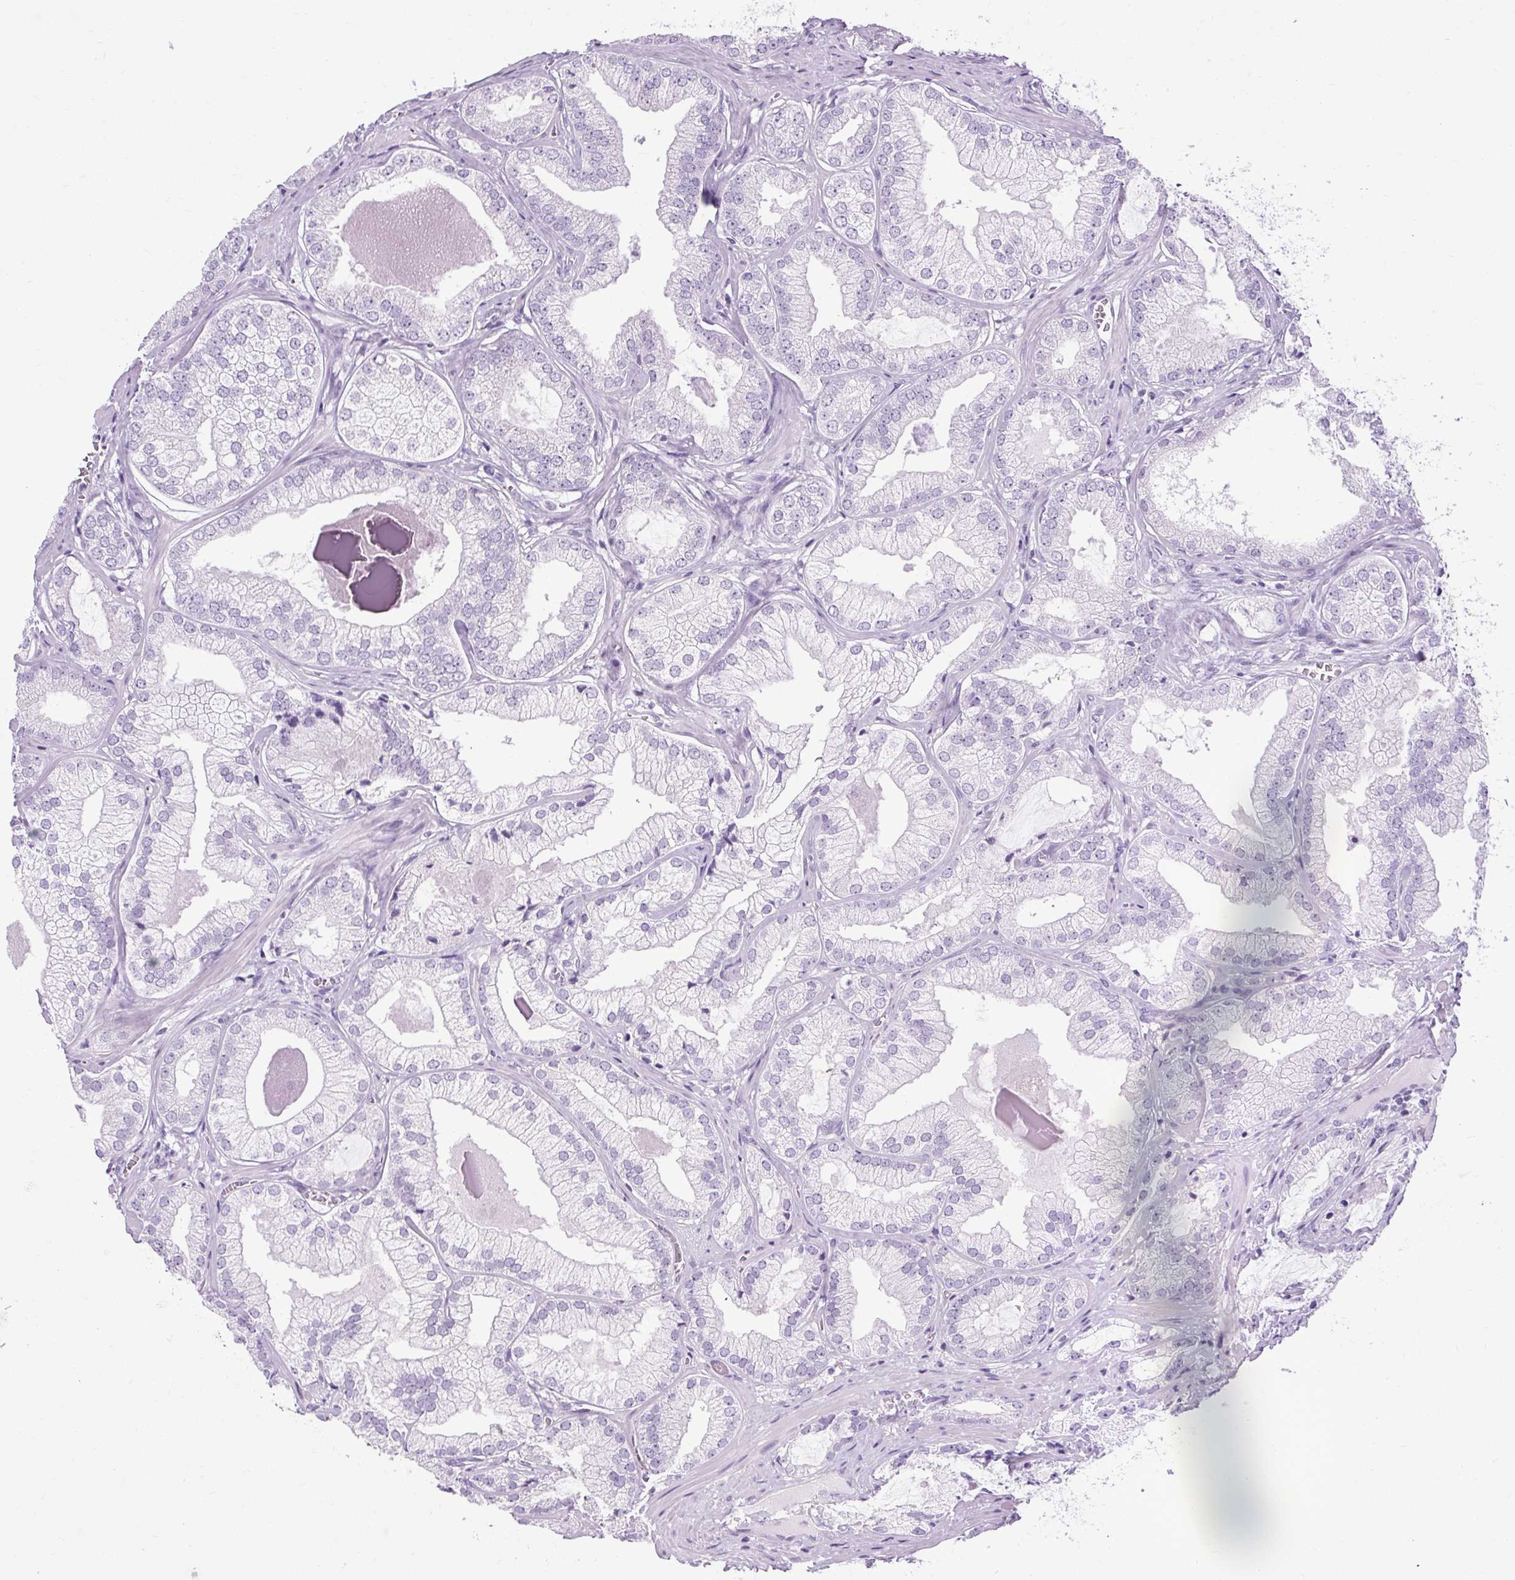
{"staining": {"intensity": "negative", "quantity": "none", "location": "none"}, "tissue": "prostate cancer", "cell_type": "Tumor cells", "image_type": "cancer", "snomed": [{"axis": "morphology", "description": "Adenocarcinoma, Medium grade"}, {"axis": "topography", "description": "Prostate"}], "caption": "Immunohistochemistry (IHC) of prostate cancer (medium-grade adenocarcinoma) demonstrates no staining in tumor cells.", "gene": "B3GNT4", "patient": {"sex": "male", "age": 57}}